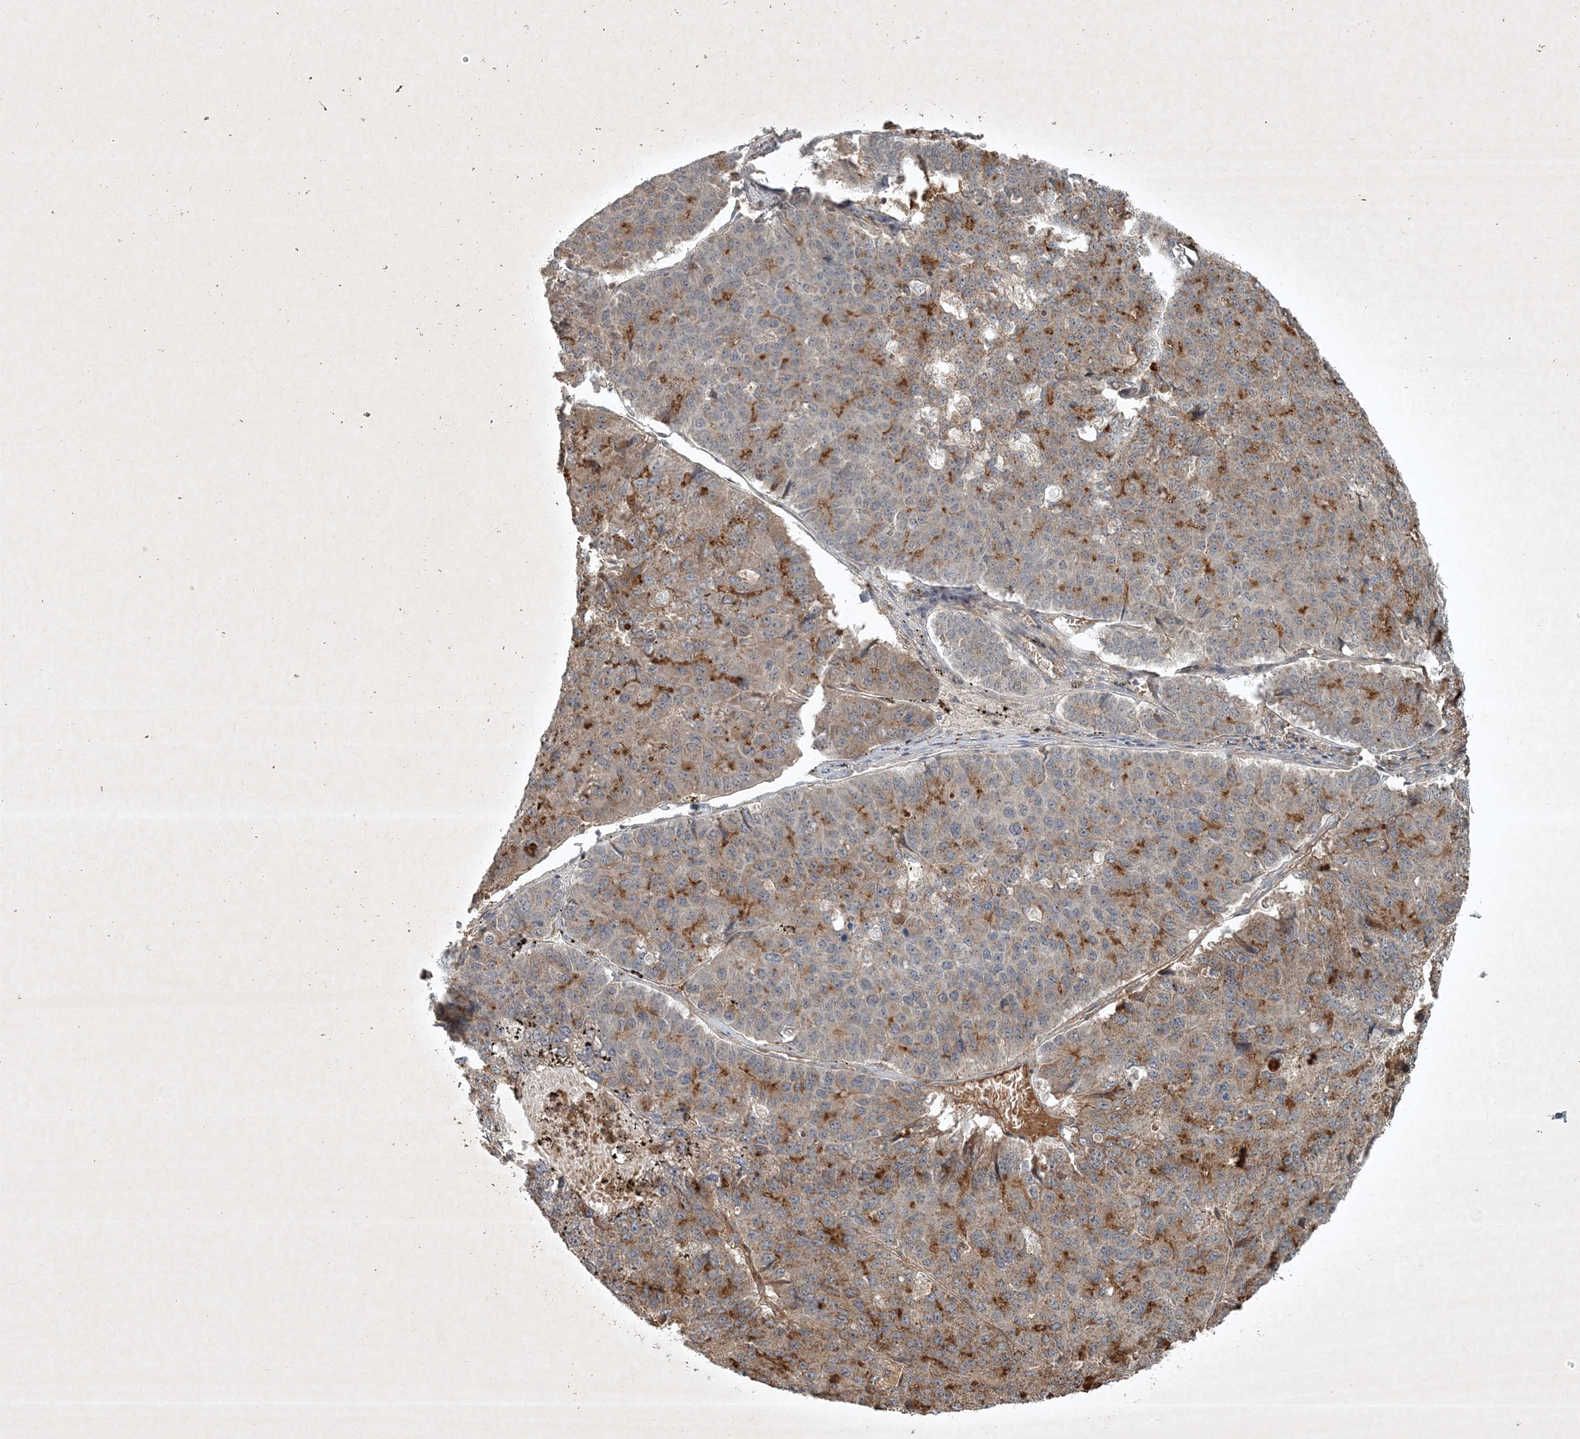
{"staining": {"intensity": "moderate", "quantity": "<25%", "location": "cytoplasmic/membranous"}, "tissue": "pancreatic cancer", "cell_type": "Tumor cells", "image_type": "cancer", "snomed": [{"axis": "morphology", "description": "Adenocarcinoma, NOS"}, {"axis": "topography", "description": "Pancreas"}], "caption": "Pancreatic adenocarcinoma stained for a protein (brown) exhibits moderate cytoplasmic/membranous positive staining in about <25% of tumor cells.", "gene": "TNFAIP6", "patient": {"sex": "male", "age": 50}}